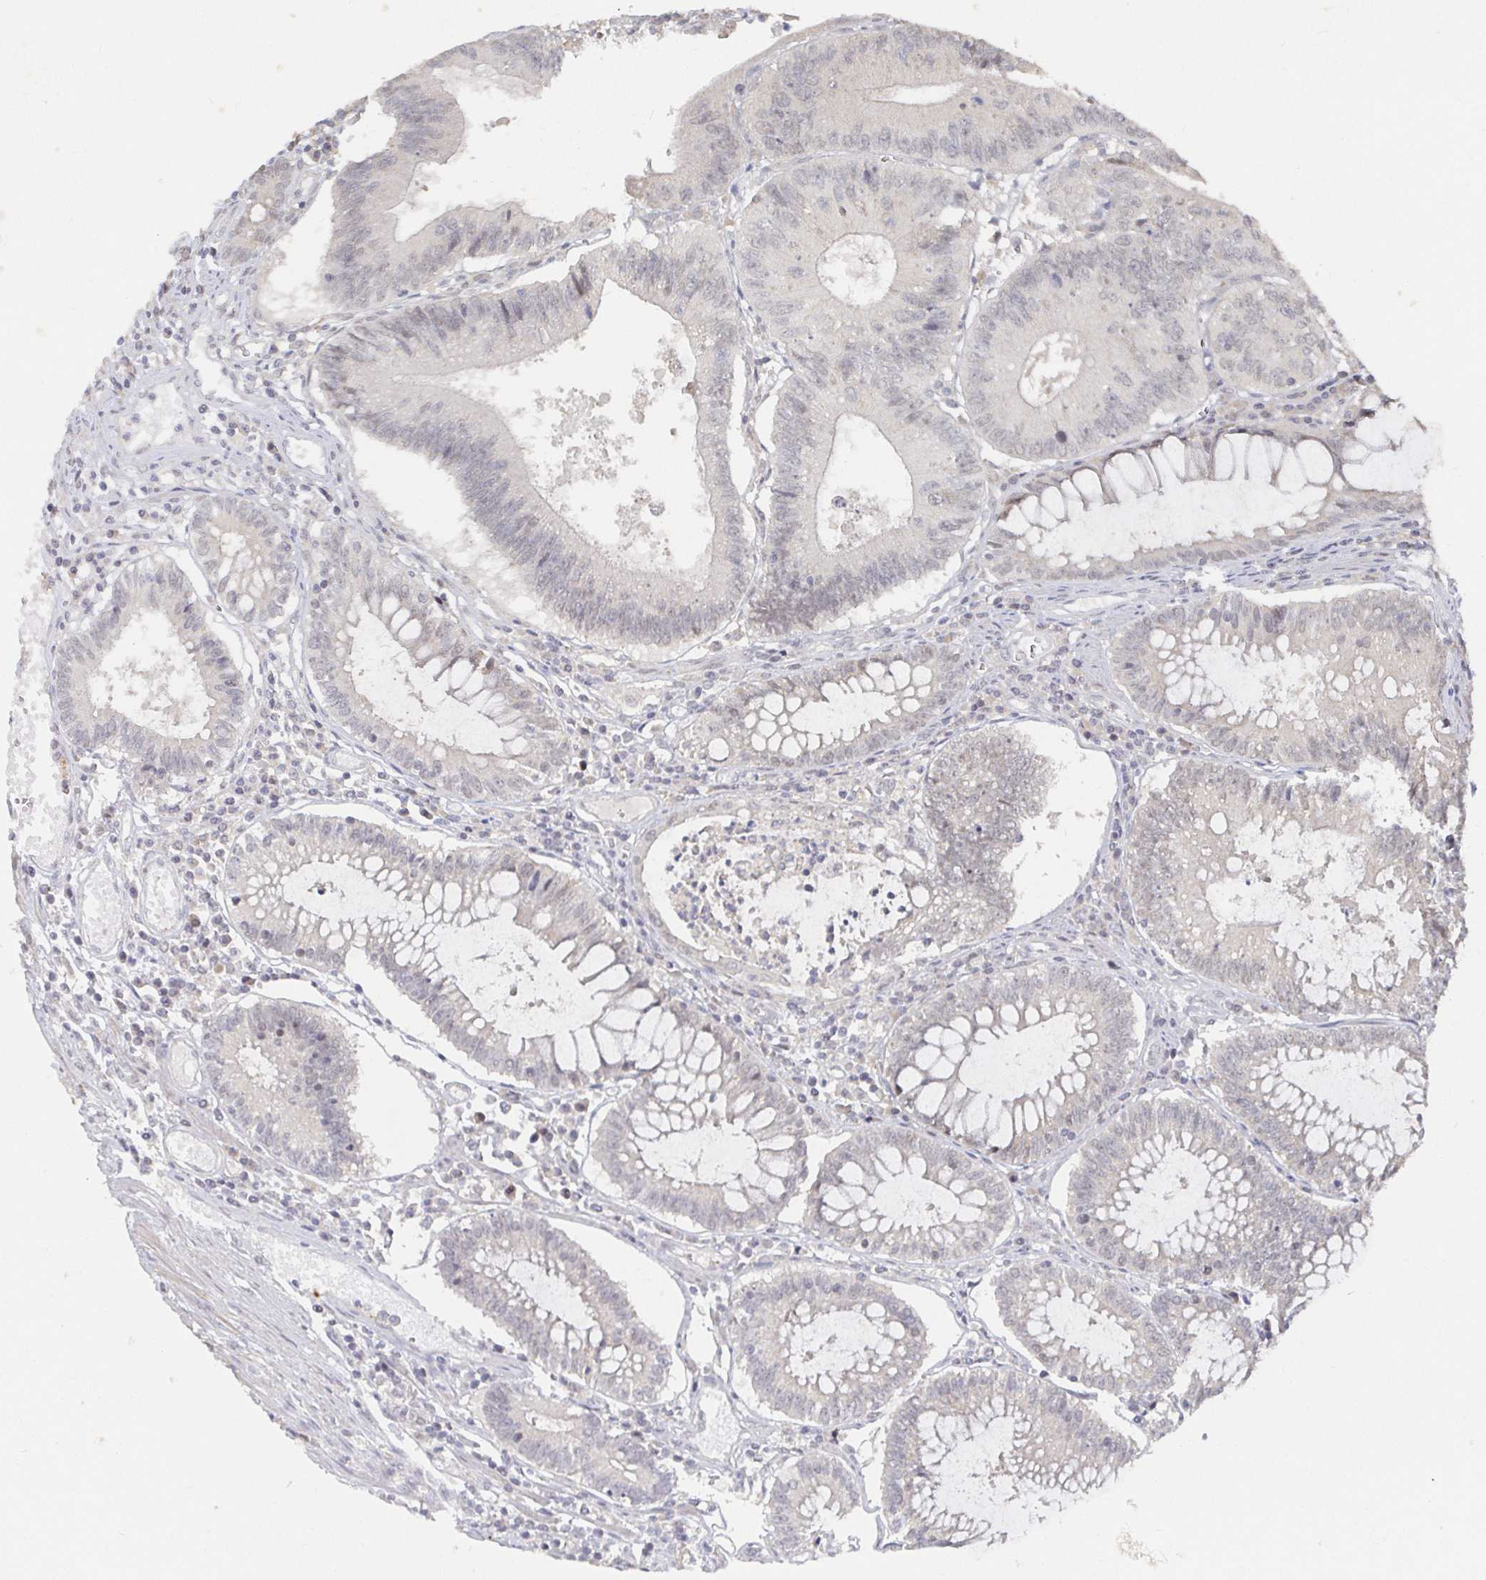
{"staining": {"intensity": "negative", "quantity": "none", "location": "none"}, "tissue": "colorectal cancer", "cell_type": "Tumor cells", "image_type": "cancer", "snomed": [{"axis": "morphology", "description": "Adenocarcinoma, NOS"}, {"axis": "topography", "description": "Rectum"}], "caption": "Tumor cells are negative for protein expression in human colorectal cancer (adenocarcinoma).", "gene": "LRP5", "patient": {"sex": "female", "age": 81}}